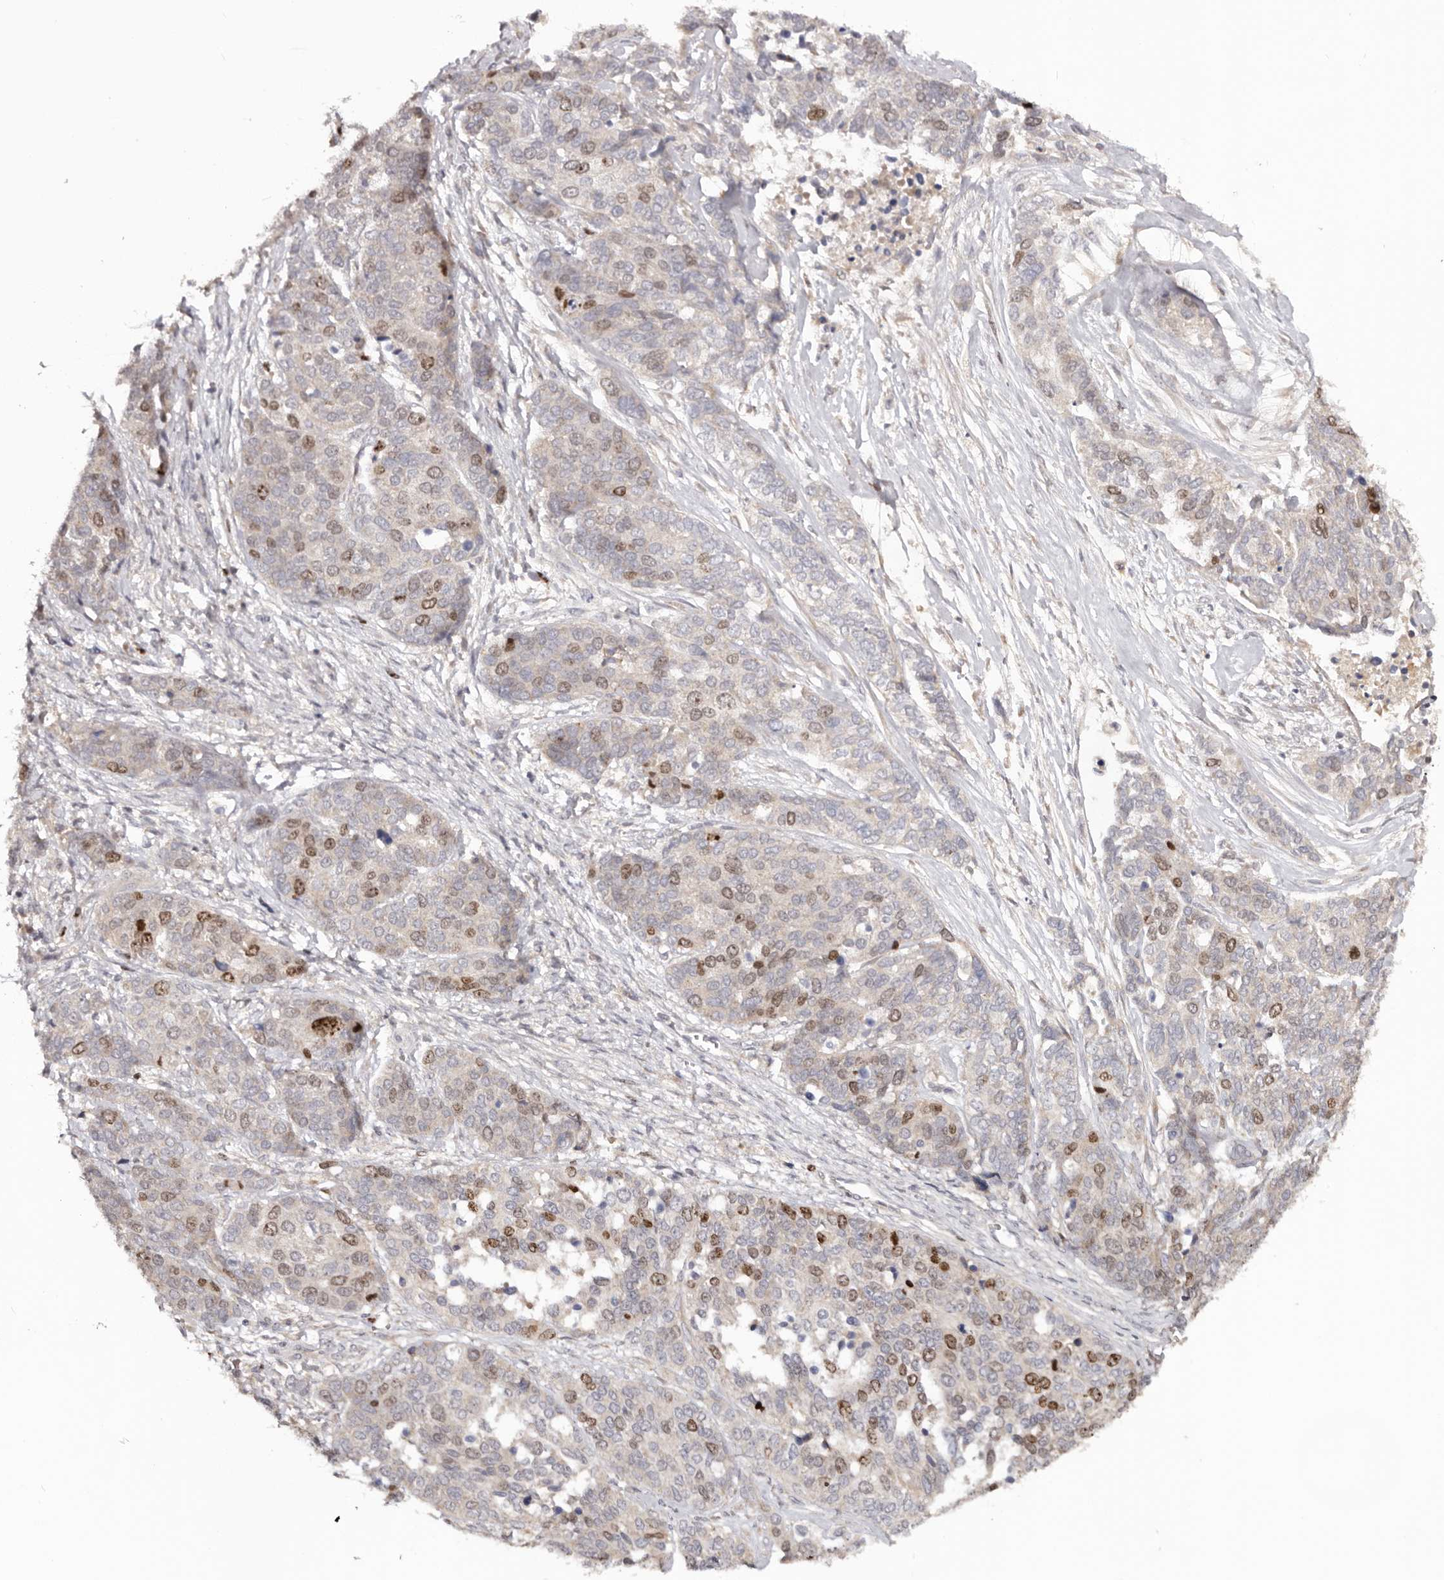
{"staining": {"intensity": "moderate", "quantity": "<25%", "location": "nuclear"}, "tissue": "ovarian cancer", "cell_type": "Tumor cells", "image_type": "cancer", "snomed": [{"axis": "morphology", "description": "Cystadenocarcinoma, serous, NOS"}, {"axis": "topography", "description": "Ovary"}], "caption": "This image shows ovarian serous cystadenocarcinoma stained with immunohistochemistry (IHC) to label a protein in brown. The nuclear of tumor cells show moderate positivity for the protein. Nuclei are counter-stained blue.", "gene": "CCDC190", "patient": {"sex": "female", "age": 44}}